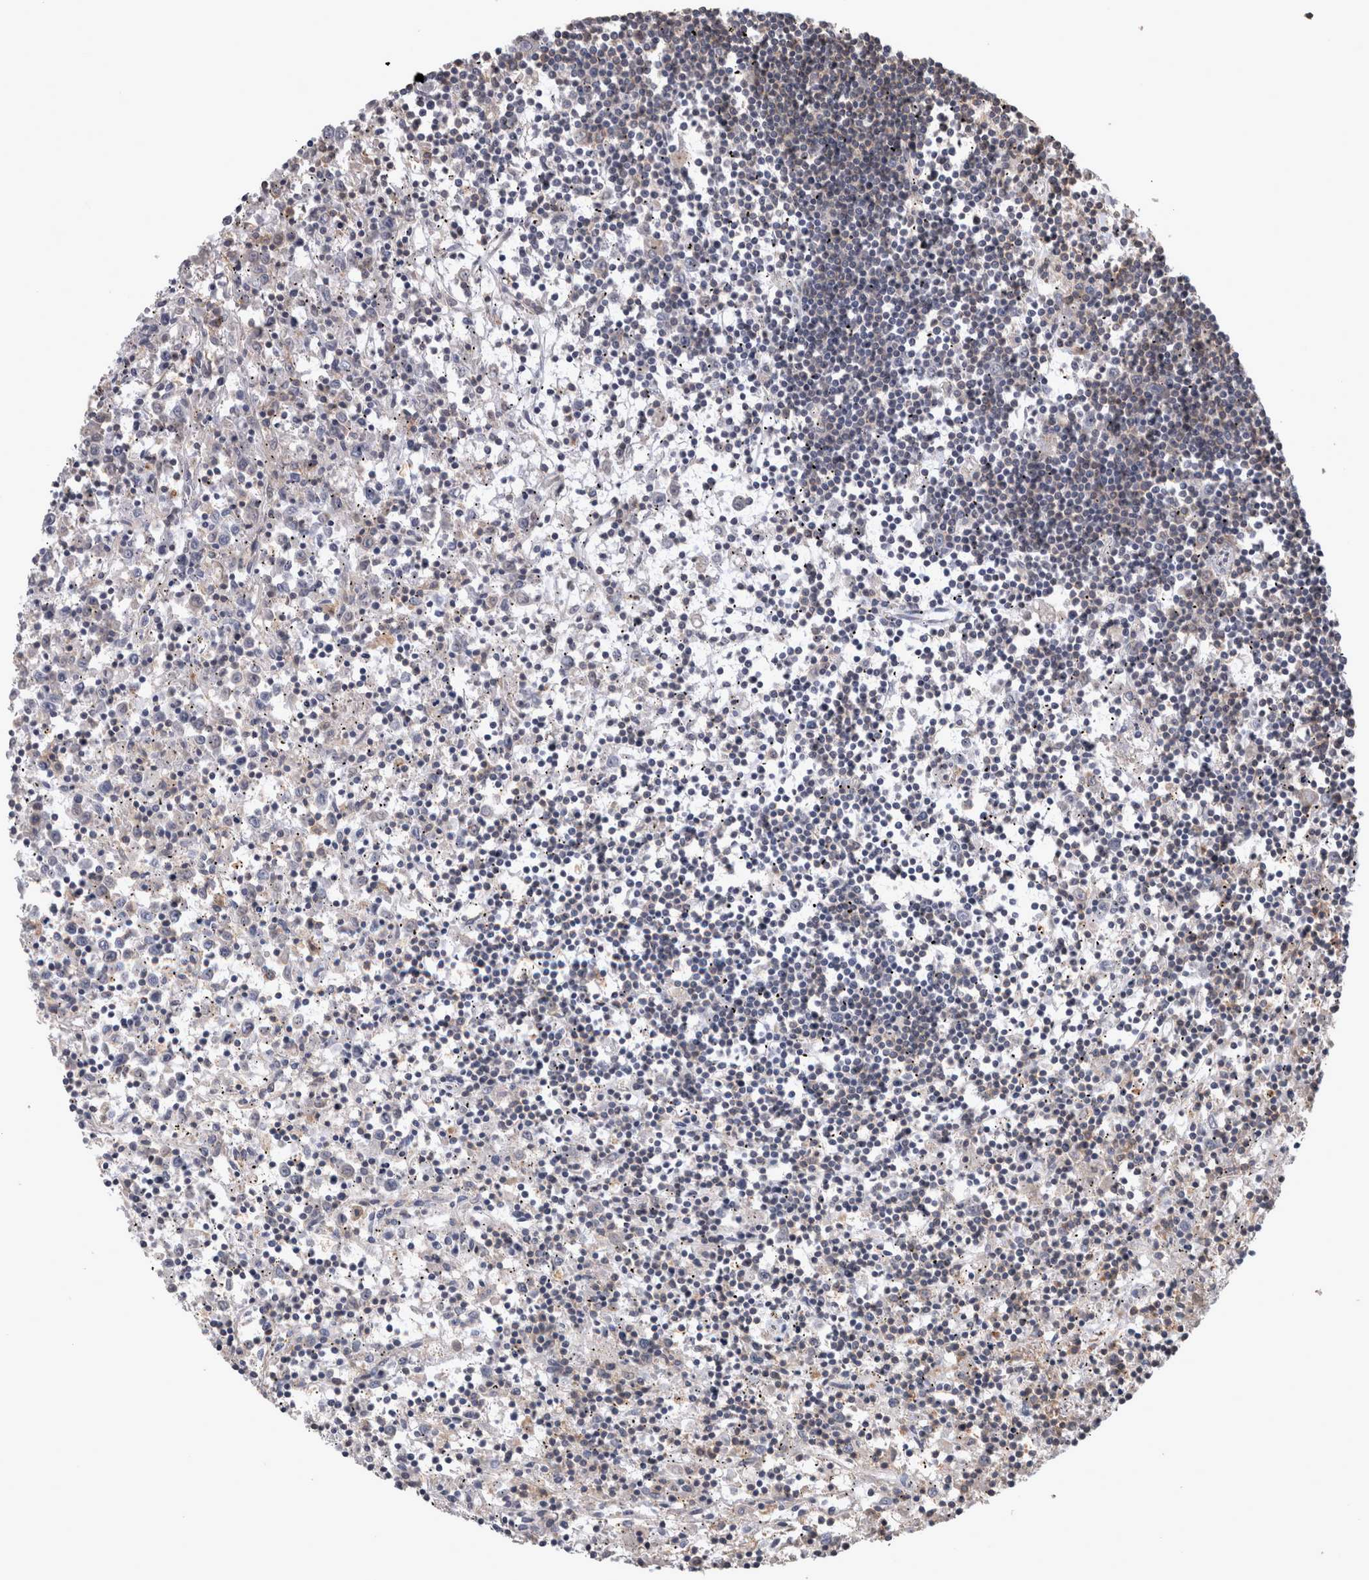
{"staining": {"intensity": "negative", "quantity": "none", "location": "none"}, "tissue": "lymphoma", "cell_type": "Tumor cells", "image_type": "cancer", "snomed": [{"axis": "morphology", "description": "Malignant lymphoma, non-Hodgkin's type, Low grade"}, {"axis": "topography", "description": "Spleen"}], "caption": "Image shows no protein positivity in tumor cells of lymphoma tissue.", "gene": "SPATA48", "patient": {"sex": "male", "age": 76}}